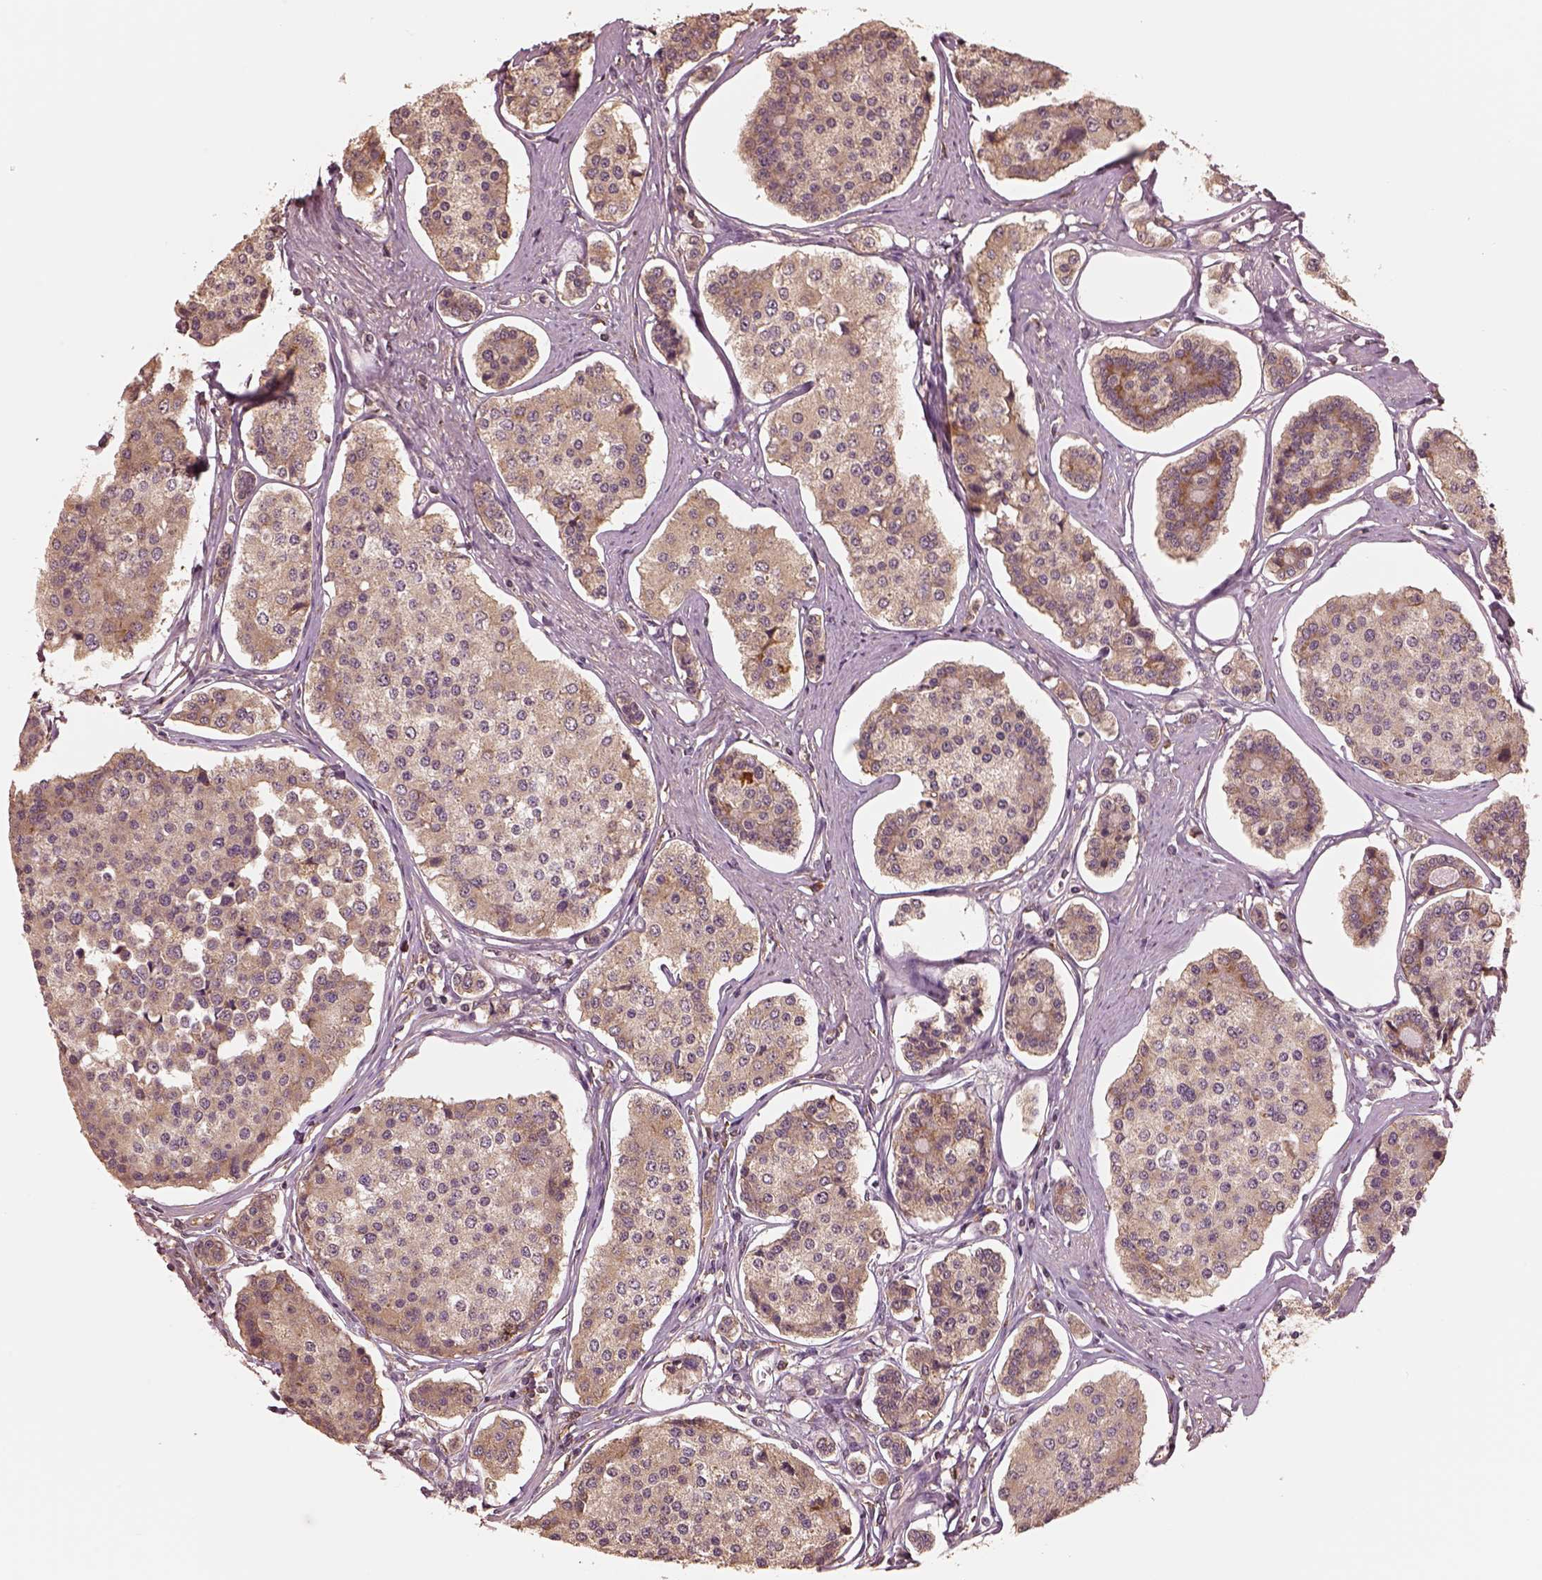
{"staining": {"intensity": "weak", "quantity": ">75%", "location": "cytoplasmic/membranous"}, "tissue": "carcinoid", "cell_type": "Tumor cells", "image_type": "cancer", "snomed": [{"axis": "morphology", "description": "Carcinoid, malignant, NOS"}, {"axis": "topography", "description": "Small intestine"}], "caption": "Tumor cells exhibit low levels of weak cytoplasmic/membranous staining in approximately >75% of cells in carcinoid. (IHC, brightfield microscopy, high magnification).", "gene": "RPS5", "patient": {"sex": "female", "age": 65}}